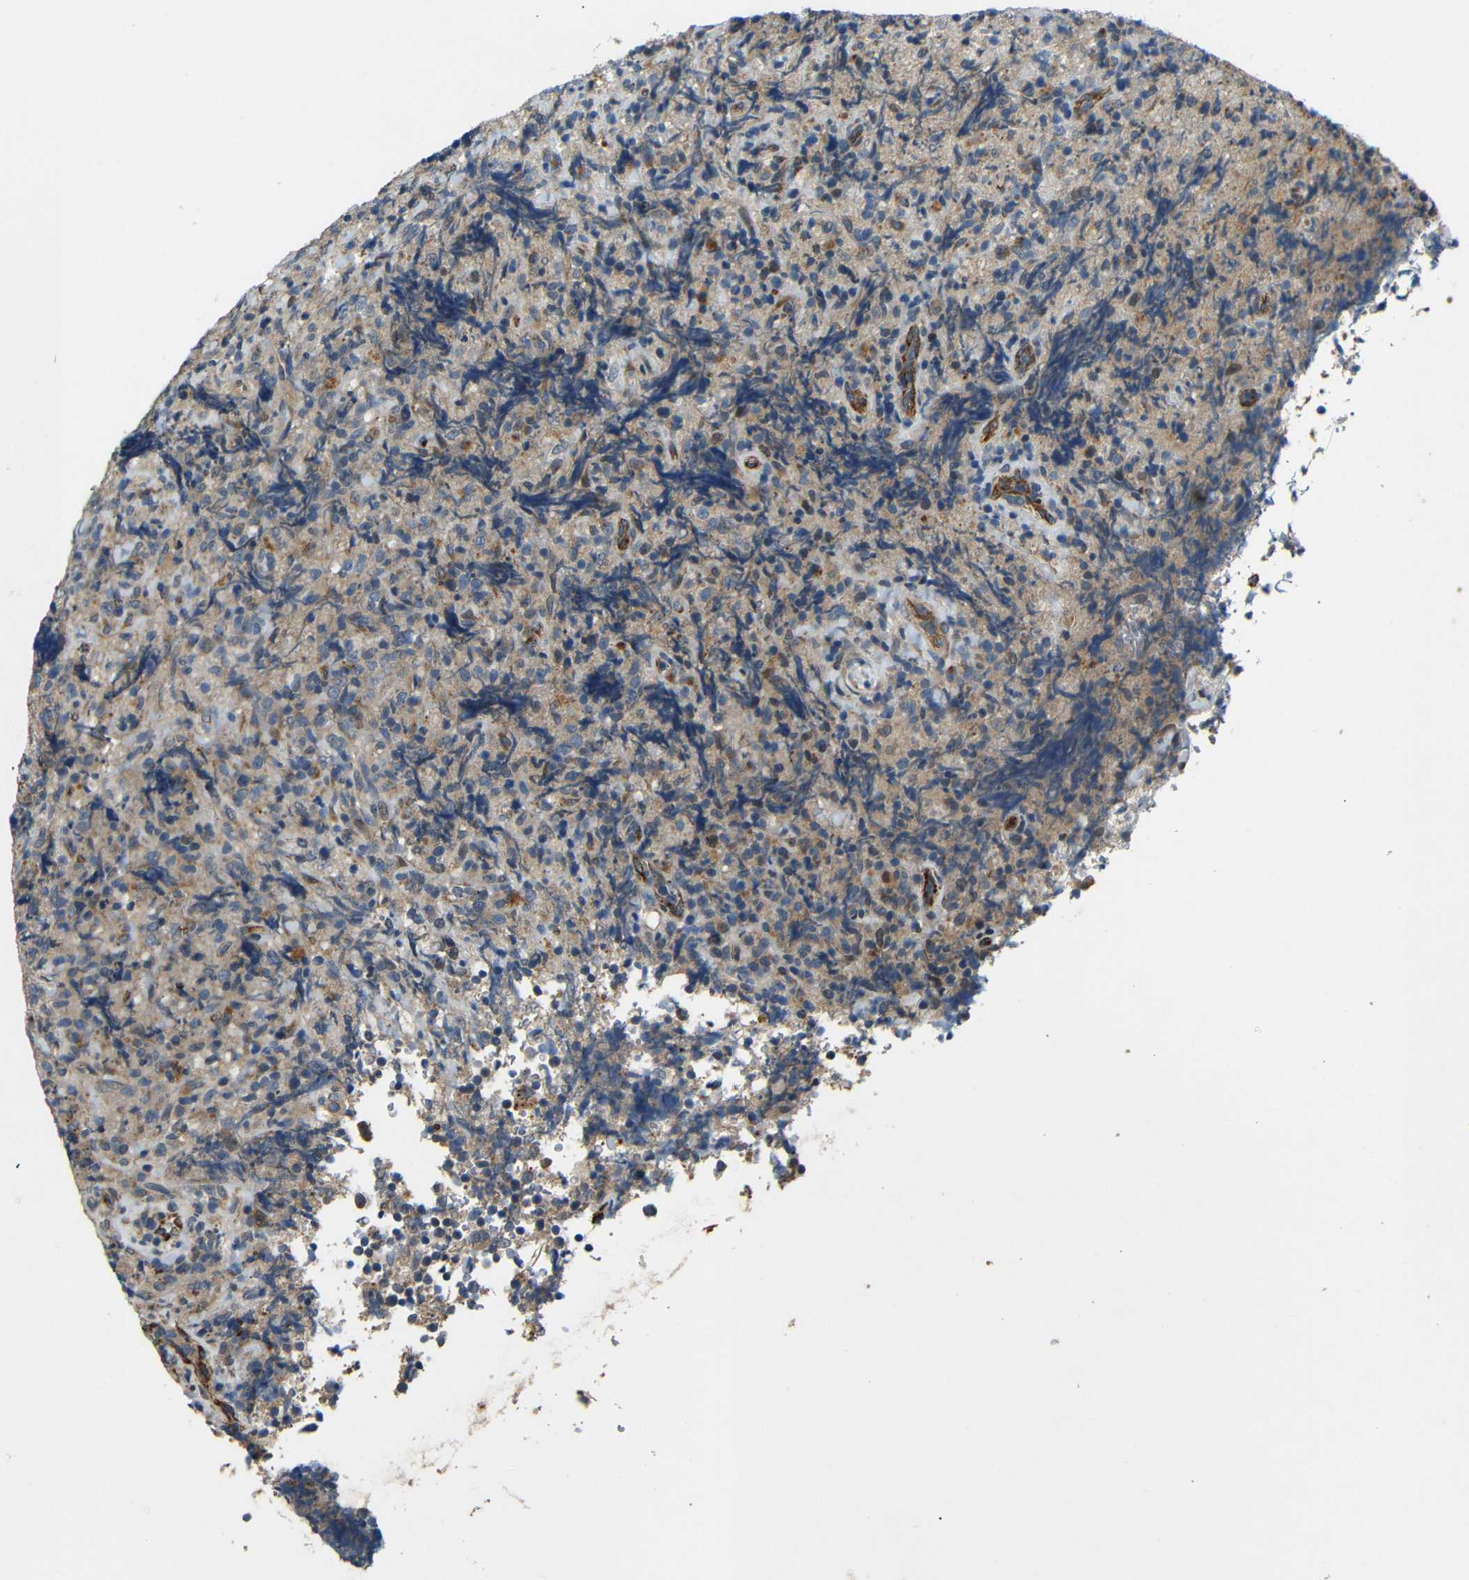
{"staining": {"intensity": "weak", "quantity": ">75%", "location": "cytoplasmic/membranous"}, "tissue": "lymphoma", "cell_type": "Tumor cells", "image_type": "cancer", "snomed": [{"axis": "morphology", "description": "Malignant lymphoma, non-Hodgkin's type, High grade"}, {"axis": "topography", "description": "Tonsil"}], "caption": "Malignant lymphoma, non-Hodgkin's type (high-grade) stained for a protein (brown) demonstrates weak cytoplasmic/membranous positive staining in about >75% of tumor cells.", "gene": "ATP7A", "patient": {"sex": "female", "age": 36}}